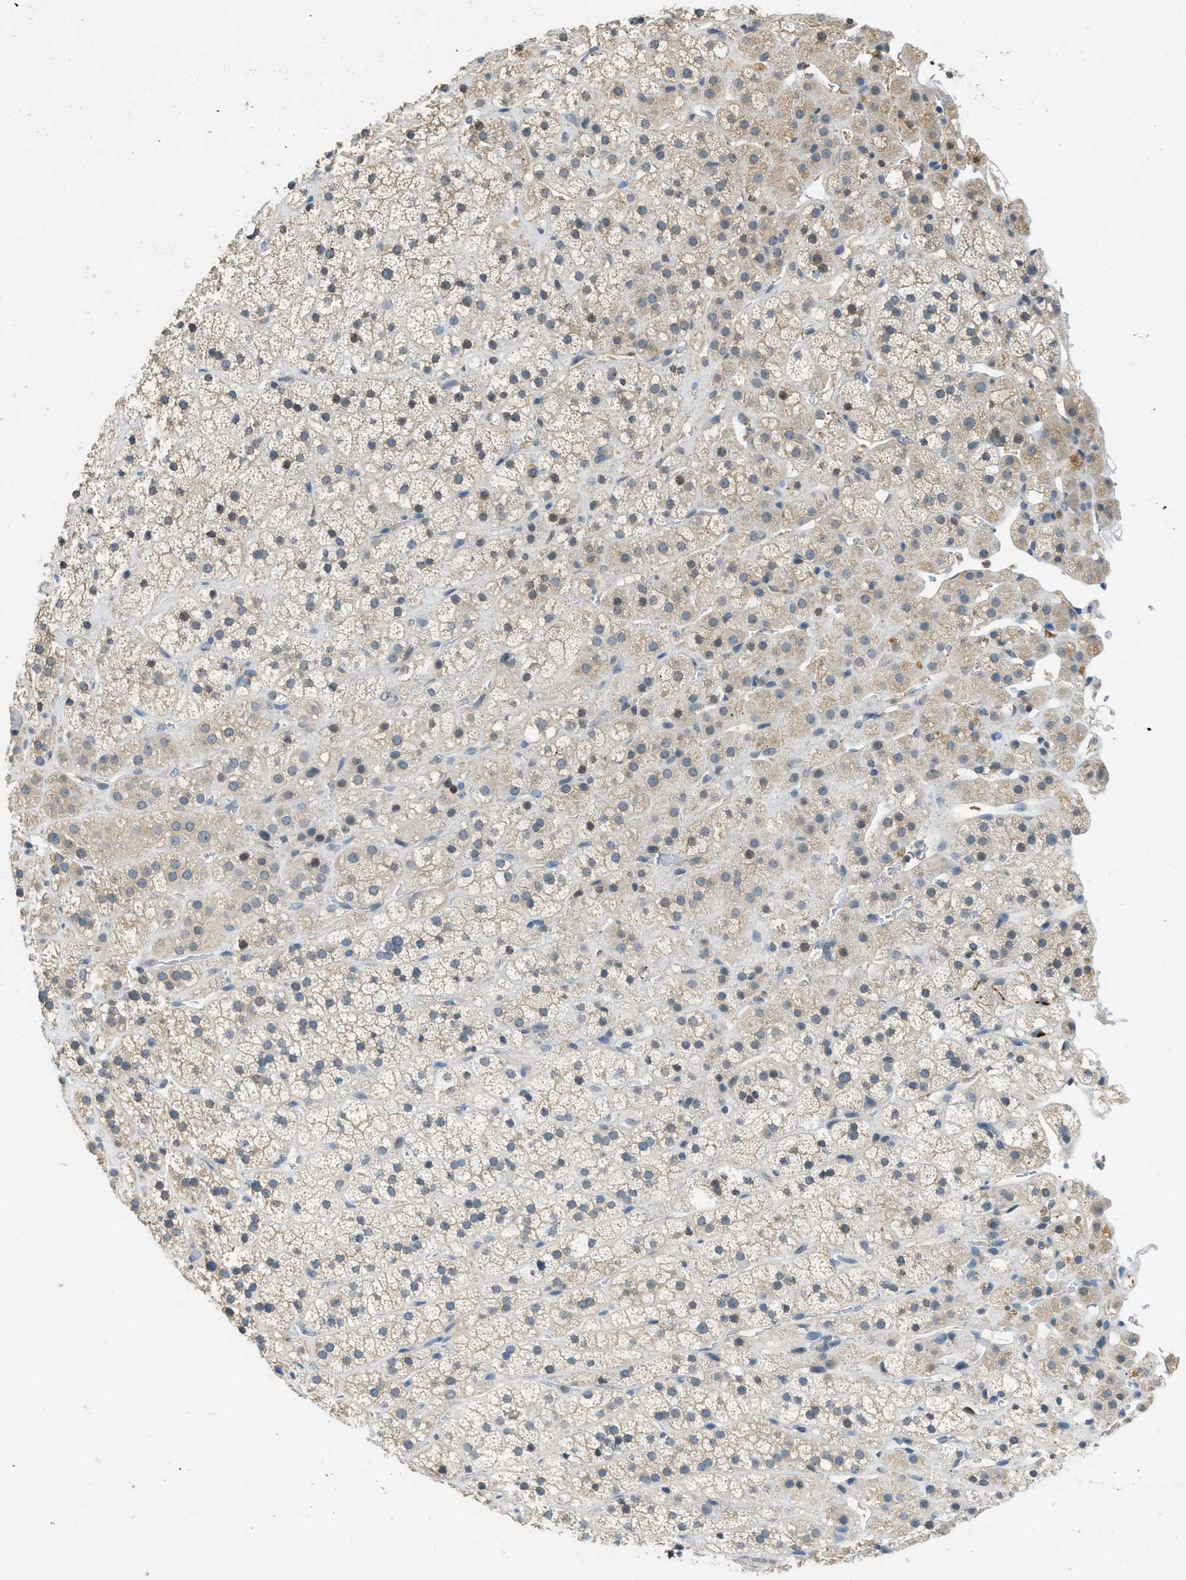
{"staining": {"intensity": "weak", "quantity": "25%-75%", "location": "cytoplasmic/membranous"}, "tissue": "adrenal gland", "cell_type": "Glandular cells", "image_type": "normal", "snomed": [{"axis": "morphology", "description": "Normal tissue, NOS"}, {"axis": "topography", "description": "Adrenal gland"}], "caption": "Brown immunohistochemical staining in unremarkable adrenal gland shows weak cytoplasmic/membranous expression in about 25%-75% of glandular cells.", "gene": "MIS18A", "patient": {"sex": "male", "age": 56}}